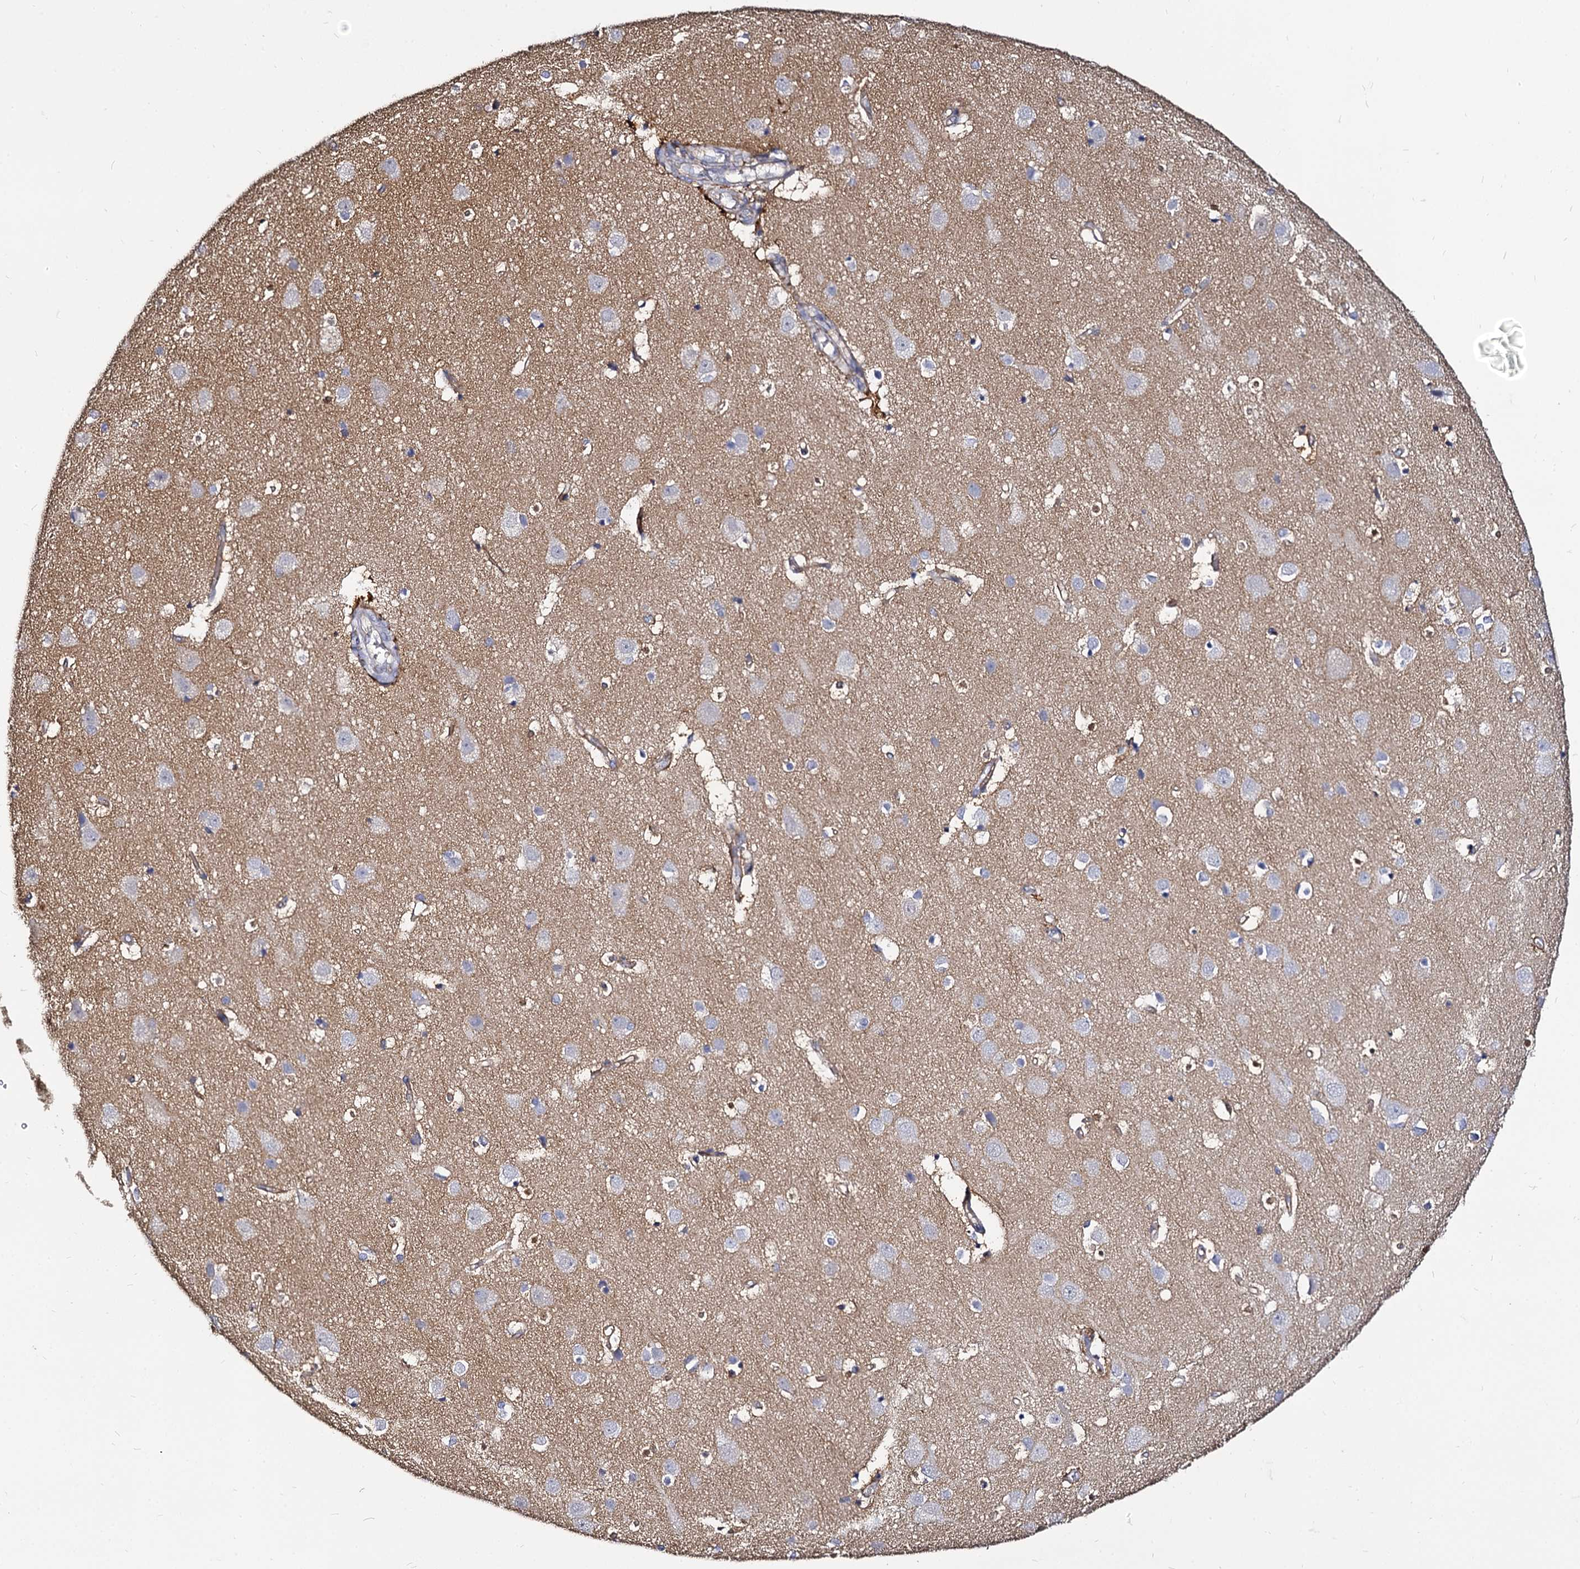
{"staining": {"intensity": "negative", "quantity": "none", "location": "none"}, "tissue": "cerebral cortex", "cell_type": "Endothelial cells", "image_type": "normal", "snomed": [{"axis": "morphology", "description": "Normal tissue, NOS"}, {"axis": "topography", "description": "Cerebral cortex"}], "caption": "Endothelial cells show no significant expression in benign cerebral cortex.", "gene": "CBFB", "patient": {"sex": "male", "age": 54}}